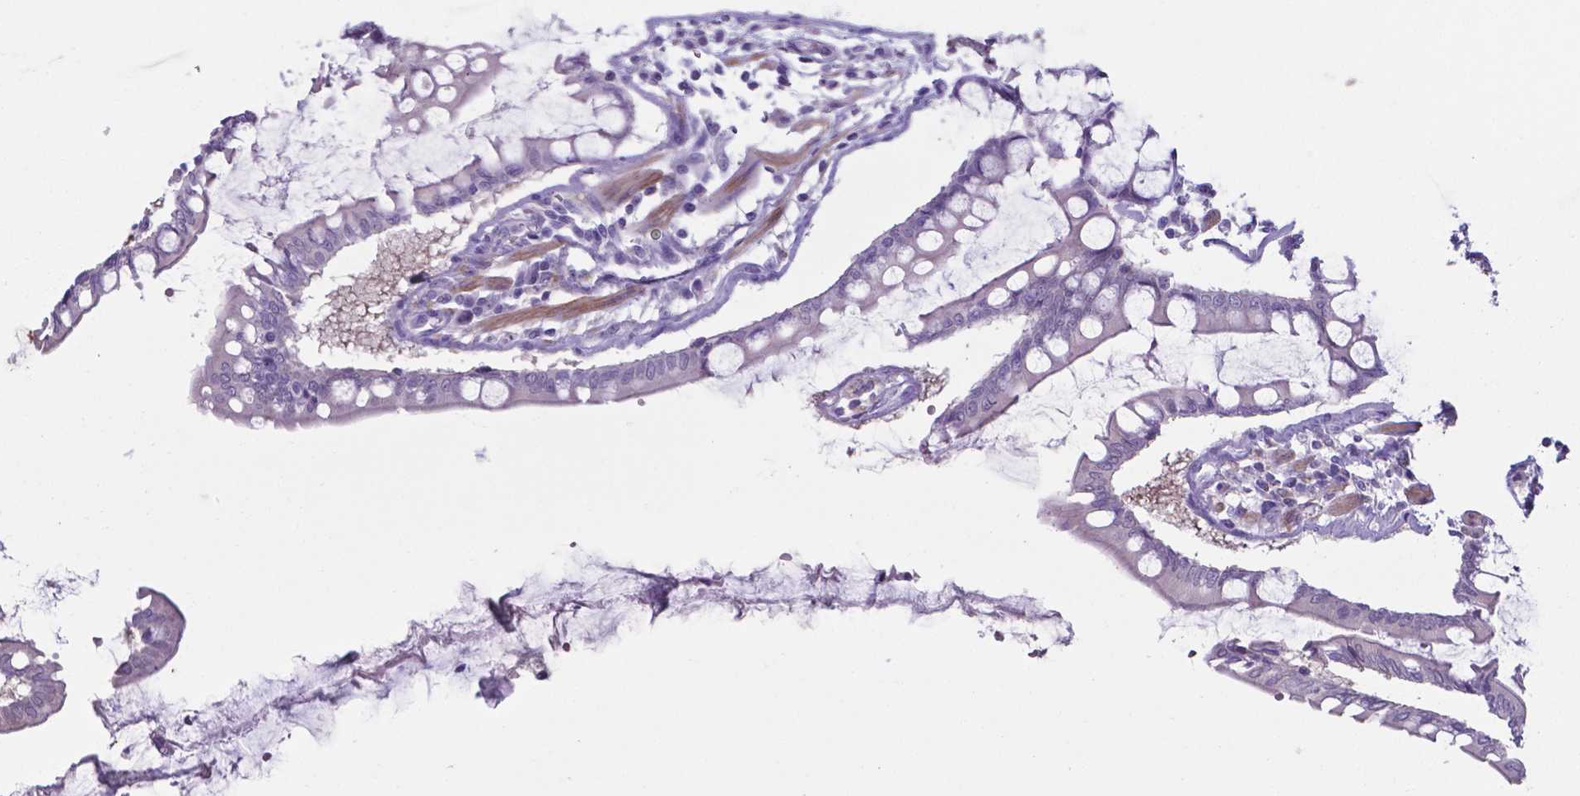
{"staining": {"intensity": "negative", "quantity": "none", "location": "none"}, "tissue": "carcinoid", "cell_type": "Tumor cells", "image_type": "cancer", "snomed": [{"axis": "morphology", "description": "Carcinoid, malignant, NOS"}, {"axis": "topography", "description": "Small intestine"}], "caption": "High power microscopy histopathology image of an immunohistochemistry (IHC) image of carcinoid, revealing no significant expression in tumor cells.", "gene": "AP5B1", "patient": {"sex": "female", "age": 65}}